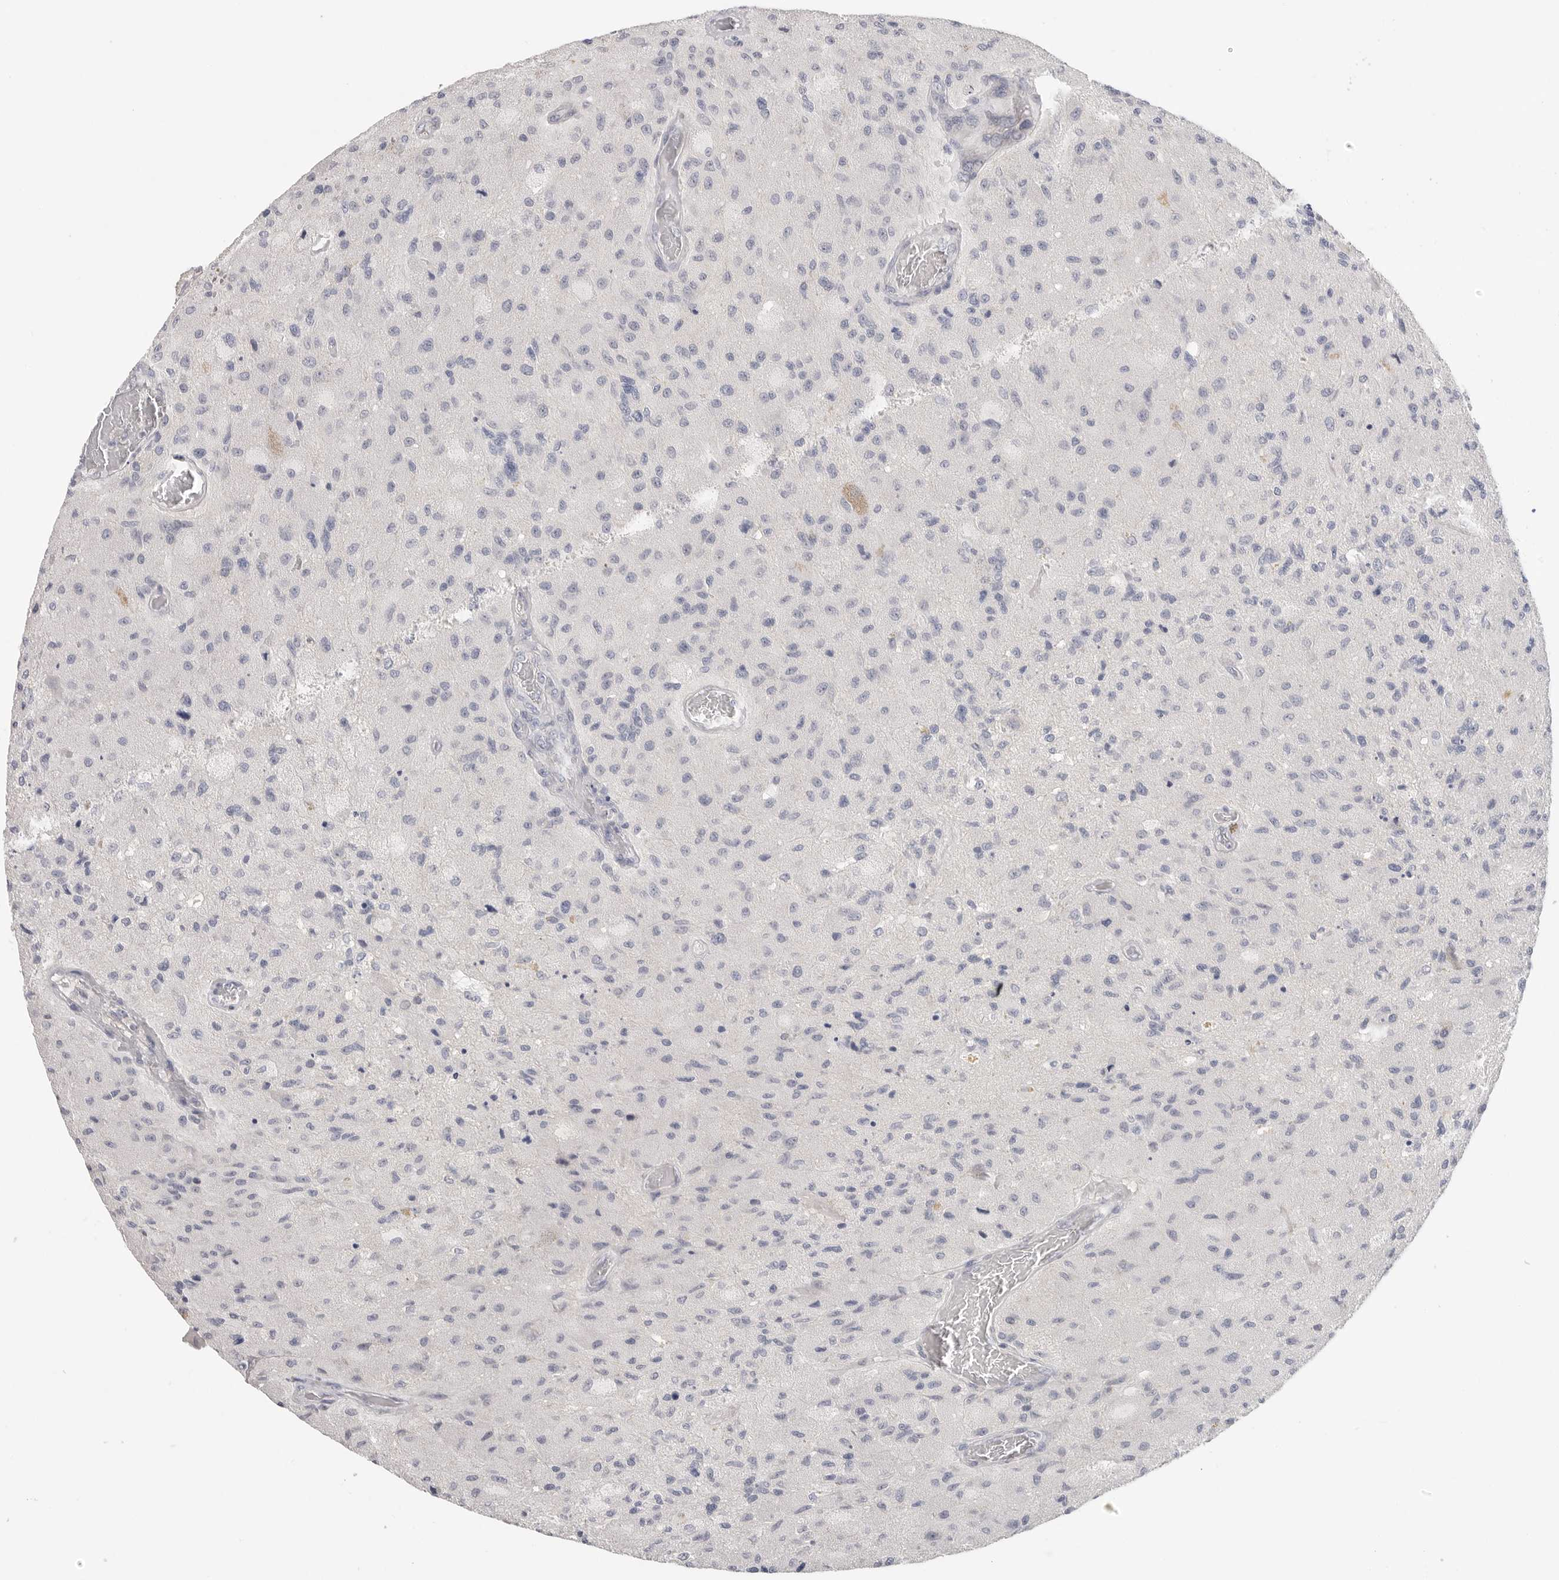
{"staining": {"intensity": "negative", "quantity": "none", "location": "none"}, "tissue": "glioma", "cell_type": "Tumor cells", "image_type": "cancer", "snomed": [{"axis": "morphology", "description": "Normal tissue, NOS"}, {"axis": "morphology", "description": "Glioma, malignant, High grade"}, {"axis": "topography", "description": "Cerebral cortex"}], "caption": "DAB immunohistochemical staining of glioma displays no significant expression in tumor cells.", "gene": "FBN2", "patient": {"sex": "male", "age": 77}}